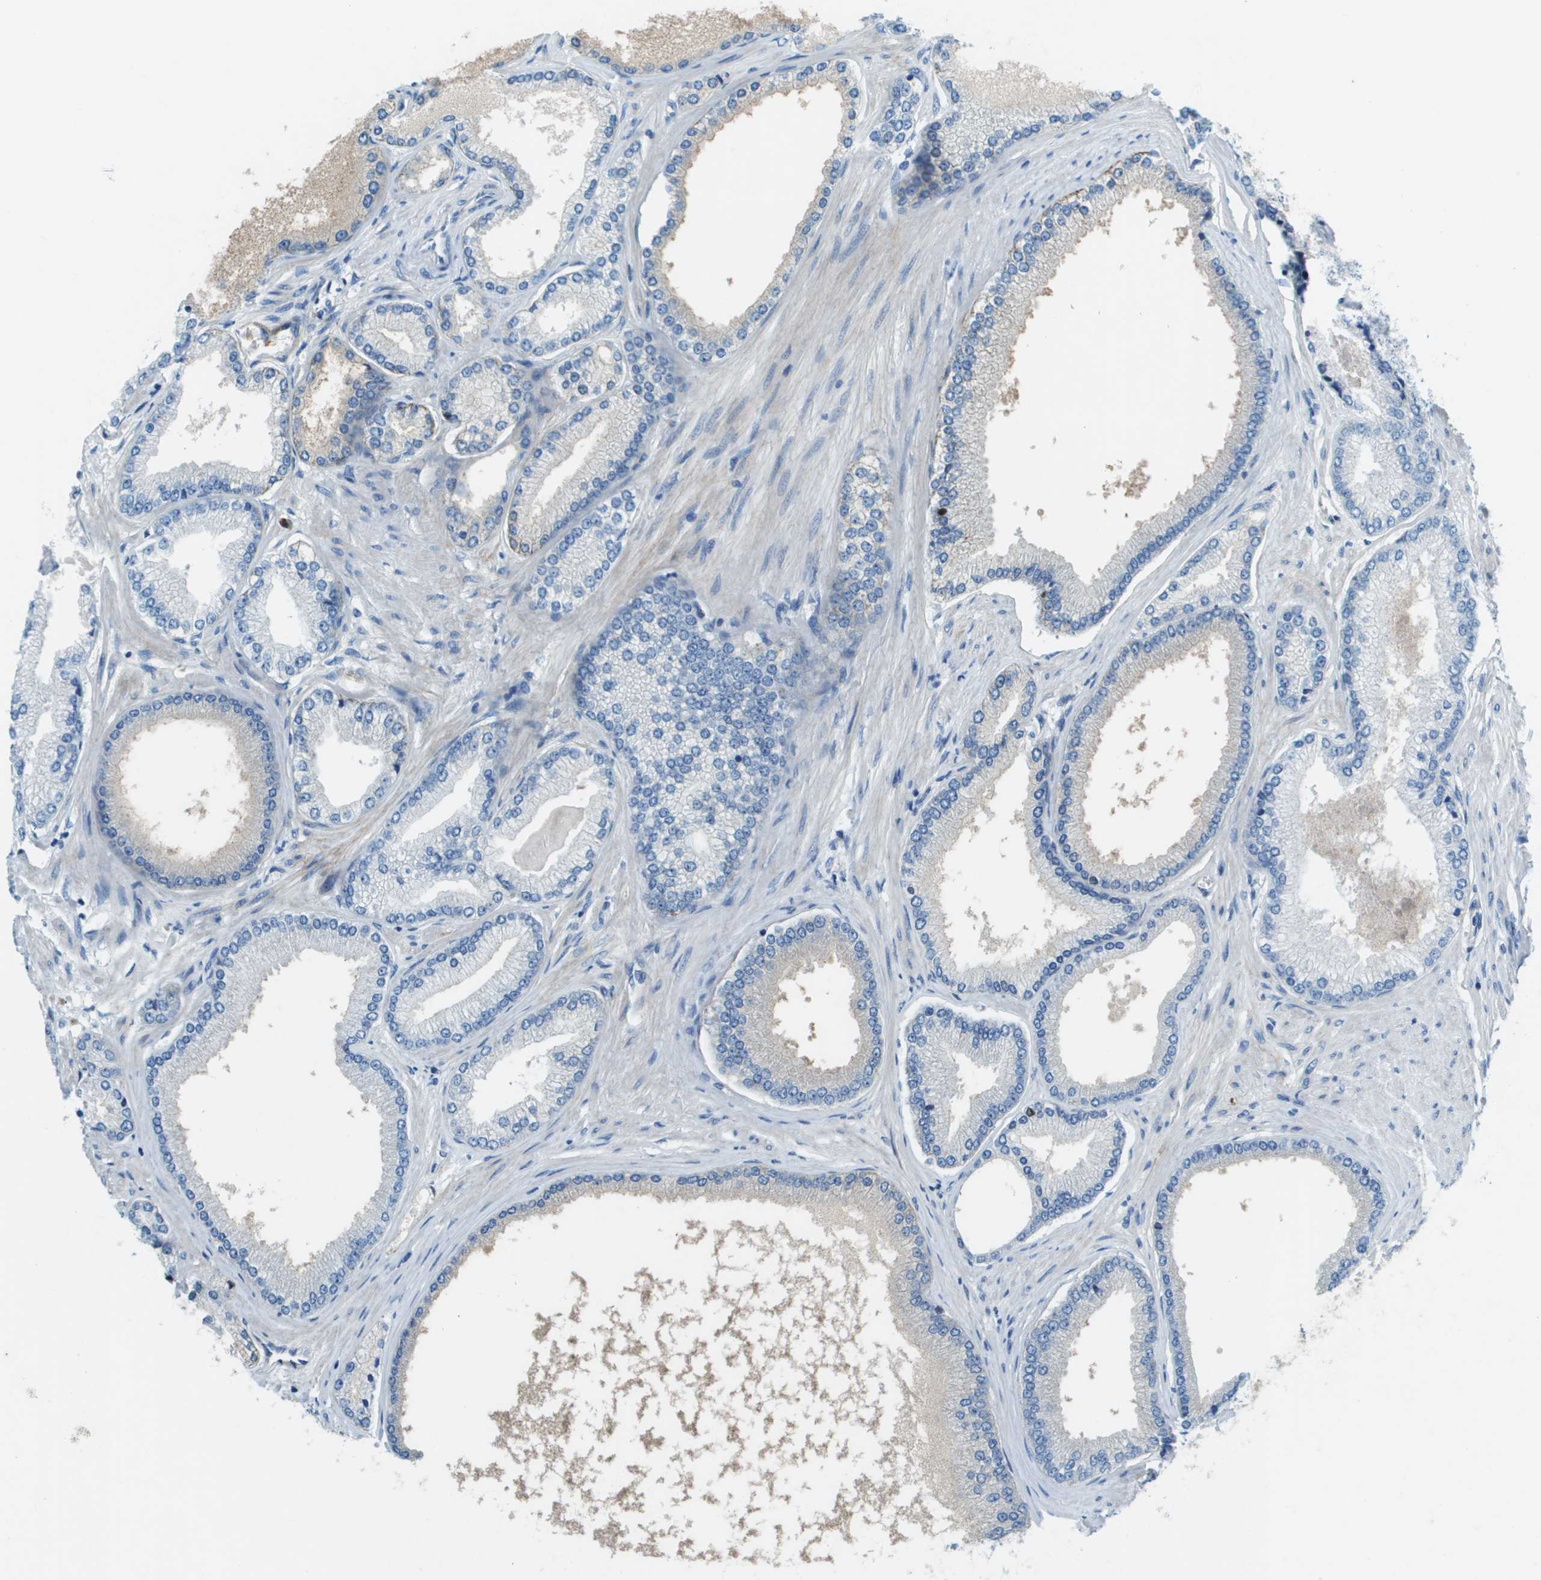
{"staining": {"intensity": "negative", "quantity": "none", "location": "none"}, "tissue": "prostate cancer", "cell_type": "Tumor cells", "image_type": "cancer", "snomed": [{"axis": "morphology", "description": "Adenocarcinoma, High grade"}, {"axis": "topography", "description": "Prostate"}], "caption": "Photomicrograph shows no significant protein staining in tumor cells of prostate cancer. Brightfield microscopy of immunohistochemistry stained with DAB (3,3'-diaminobenzidine) (brown) and hematoxylin (blue), captured at high magnification.", "gene": "SDC1", "patient": {"sex": "male", "age": 61}}